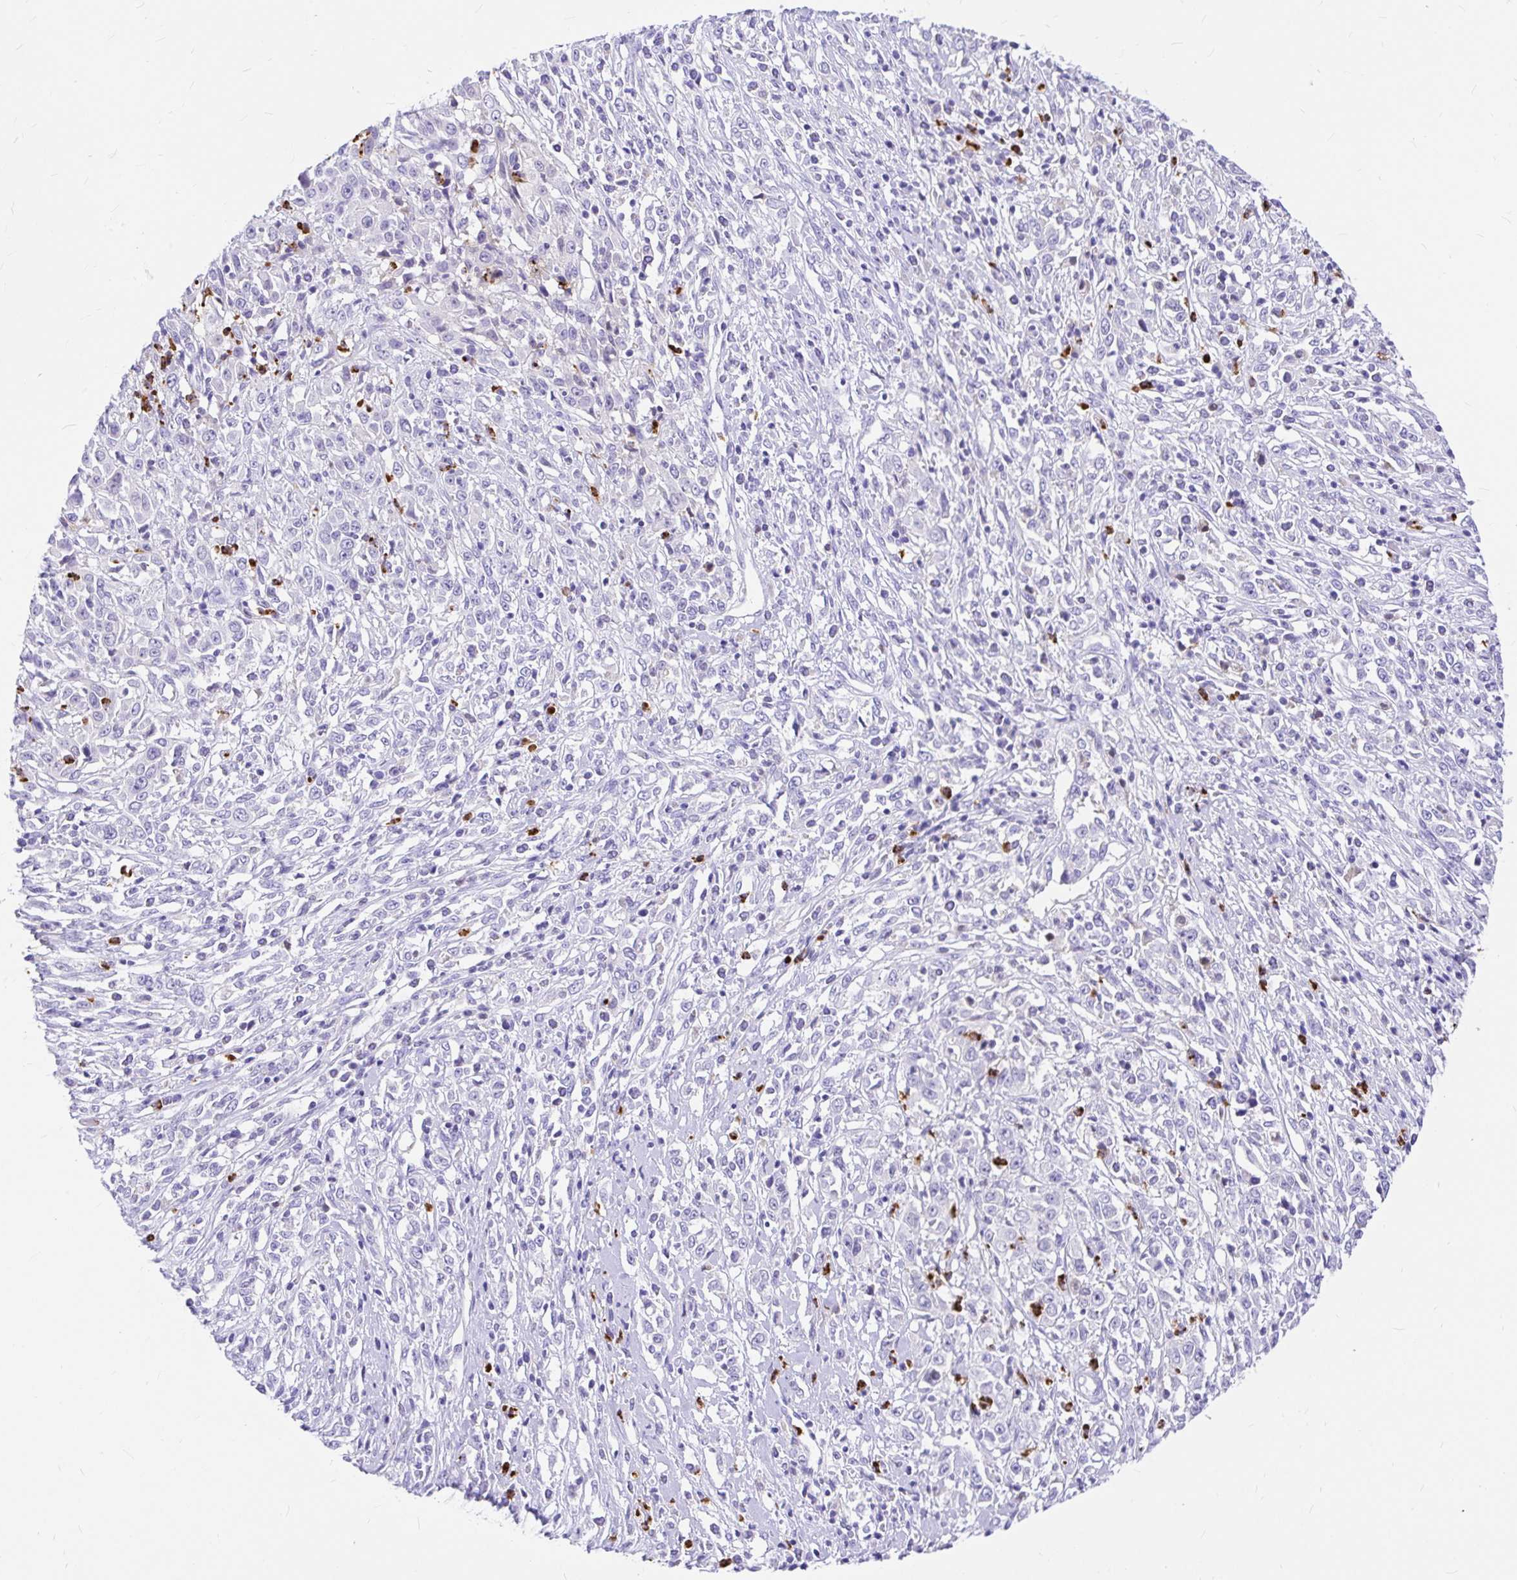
{"staining": {"intensity": "negative", "quantity": "none", "location": "none"}, "tissue": "cervical cancer", "cell_type": "Tumor cells", "image_type": "cancer", "snomed": [{"axis": "morphology", "description": "Adenocarcinoma, NOS"}, {"axis": "topography", "description": "Cervix"}], "caption": "Image shows no protein positivity in tumor cells of adenocarcinoma (cervical) tissue.", "gene": "CLEC1B", "patient": {"sex": "female", "age": 40}}